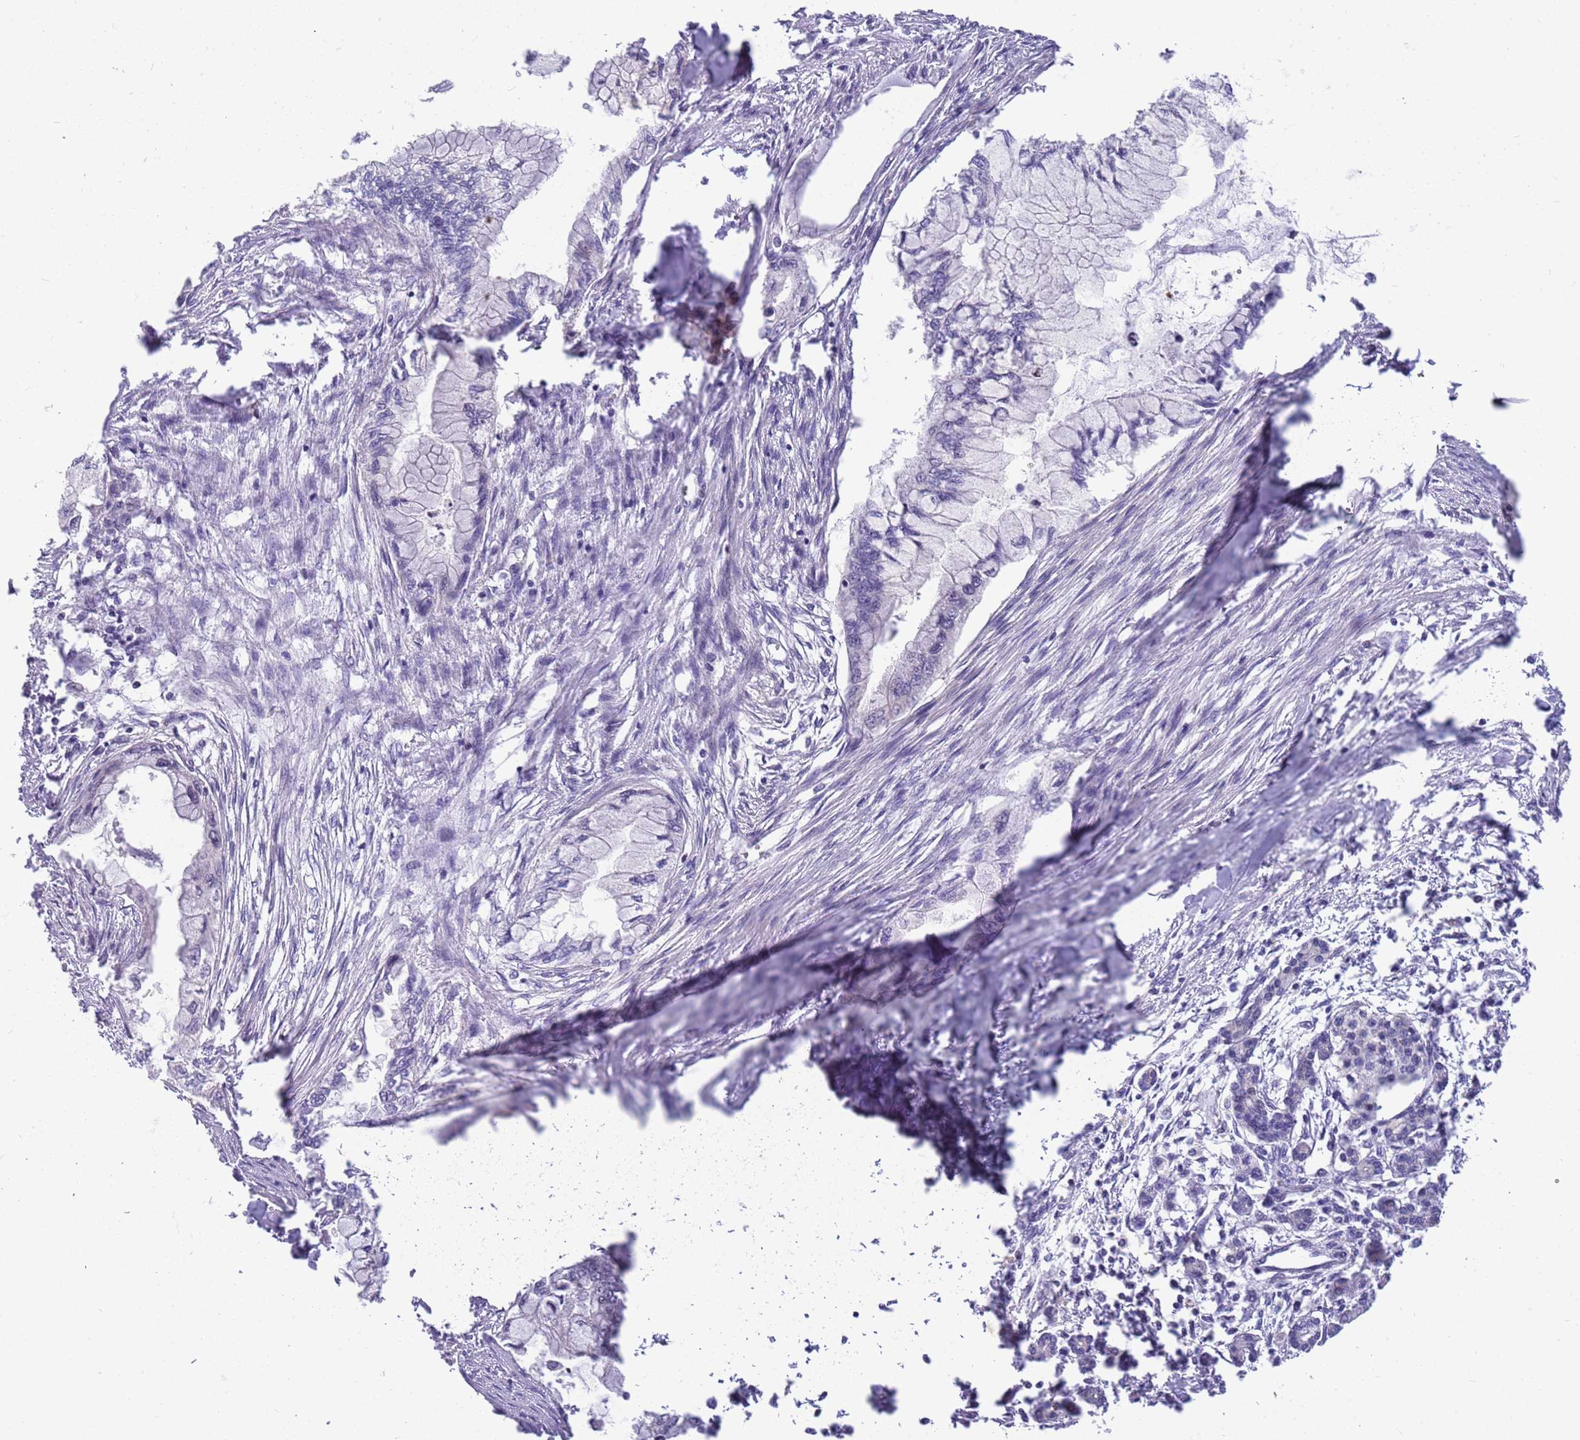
{"staining": {"intensity": "negative", "quantity": "none", "location": "none"}, "tissue": "pancreatic cancer", "cell_type": "Tumor cells", "image_type": "cancer", "snomed": [{"axis": "morphology", "description": "Adenocarcinoma, NOS"}, {"axis": "topography", "description": "Pancreas"}], "caption": "An image of human pancreatic adenocarcinoma is negative for staining in tumor cells. (DAB immunohistochemistry (IHC), high magnification).", "gene": "ARHGEF5", "patient": {"sex": "male", "age": 48}}